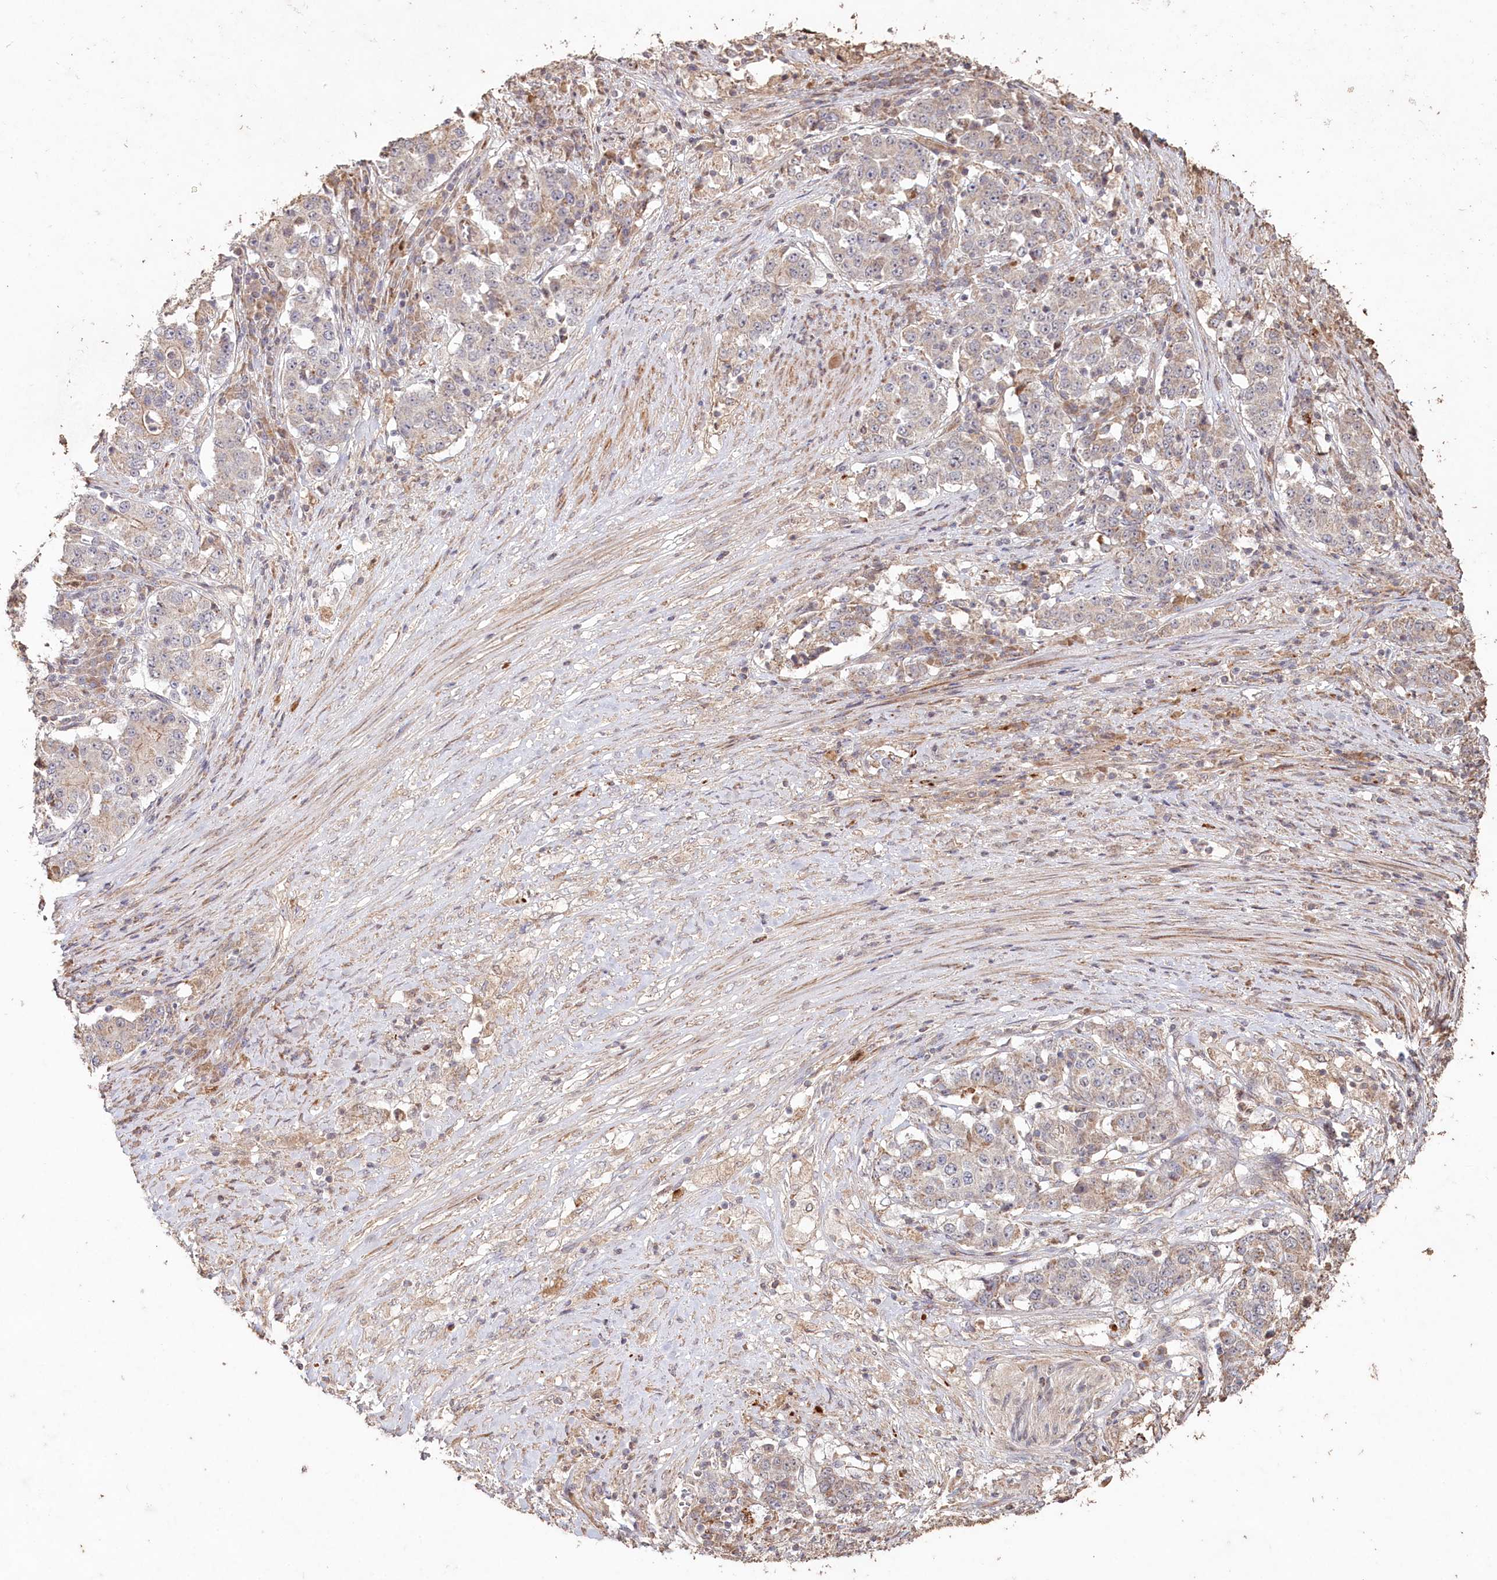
{"staining": {"intensity": "weak", "quantity": "<25%", "location": "cytoplasmic/membranous"}, "tissue": "stomach cancer", "cell_type": "Tumor cells", "image_type": "cancer", "snomed": [{"axis": "morphology", "description": "Adenocarcinoma, NOS"}, {"axis": "topography", "description": "Stomach"}], "caption": "This is an immunohistochemistry (IHC) photomicrograph of human stomach cancer (adenocarcinoma). There is no positivity in tumor cells.", "gene": "HAL", "patient": {"sex": "male", "age": 59}}